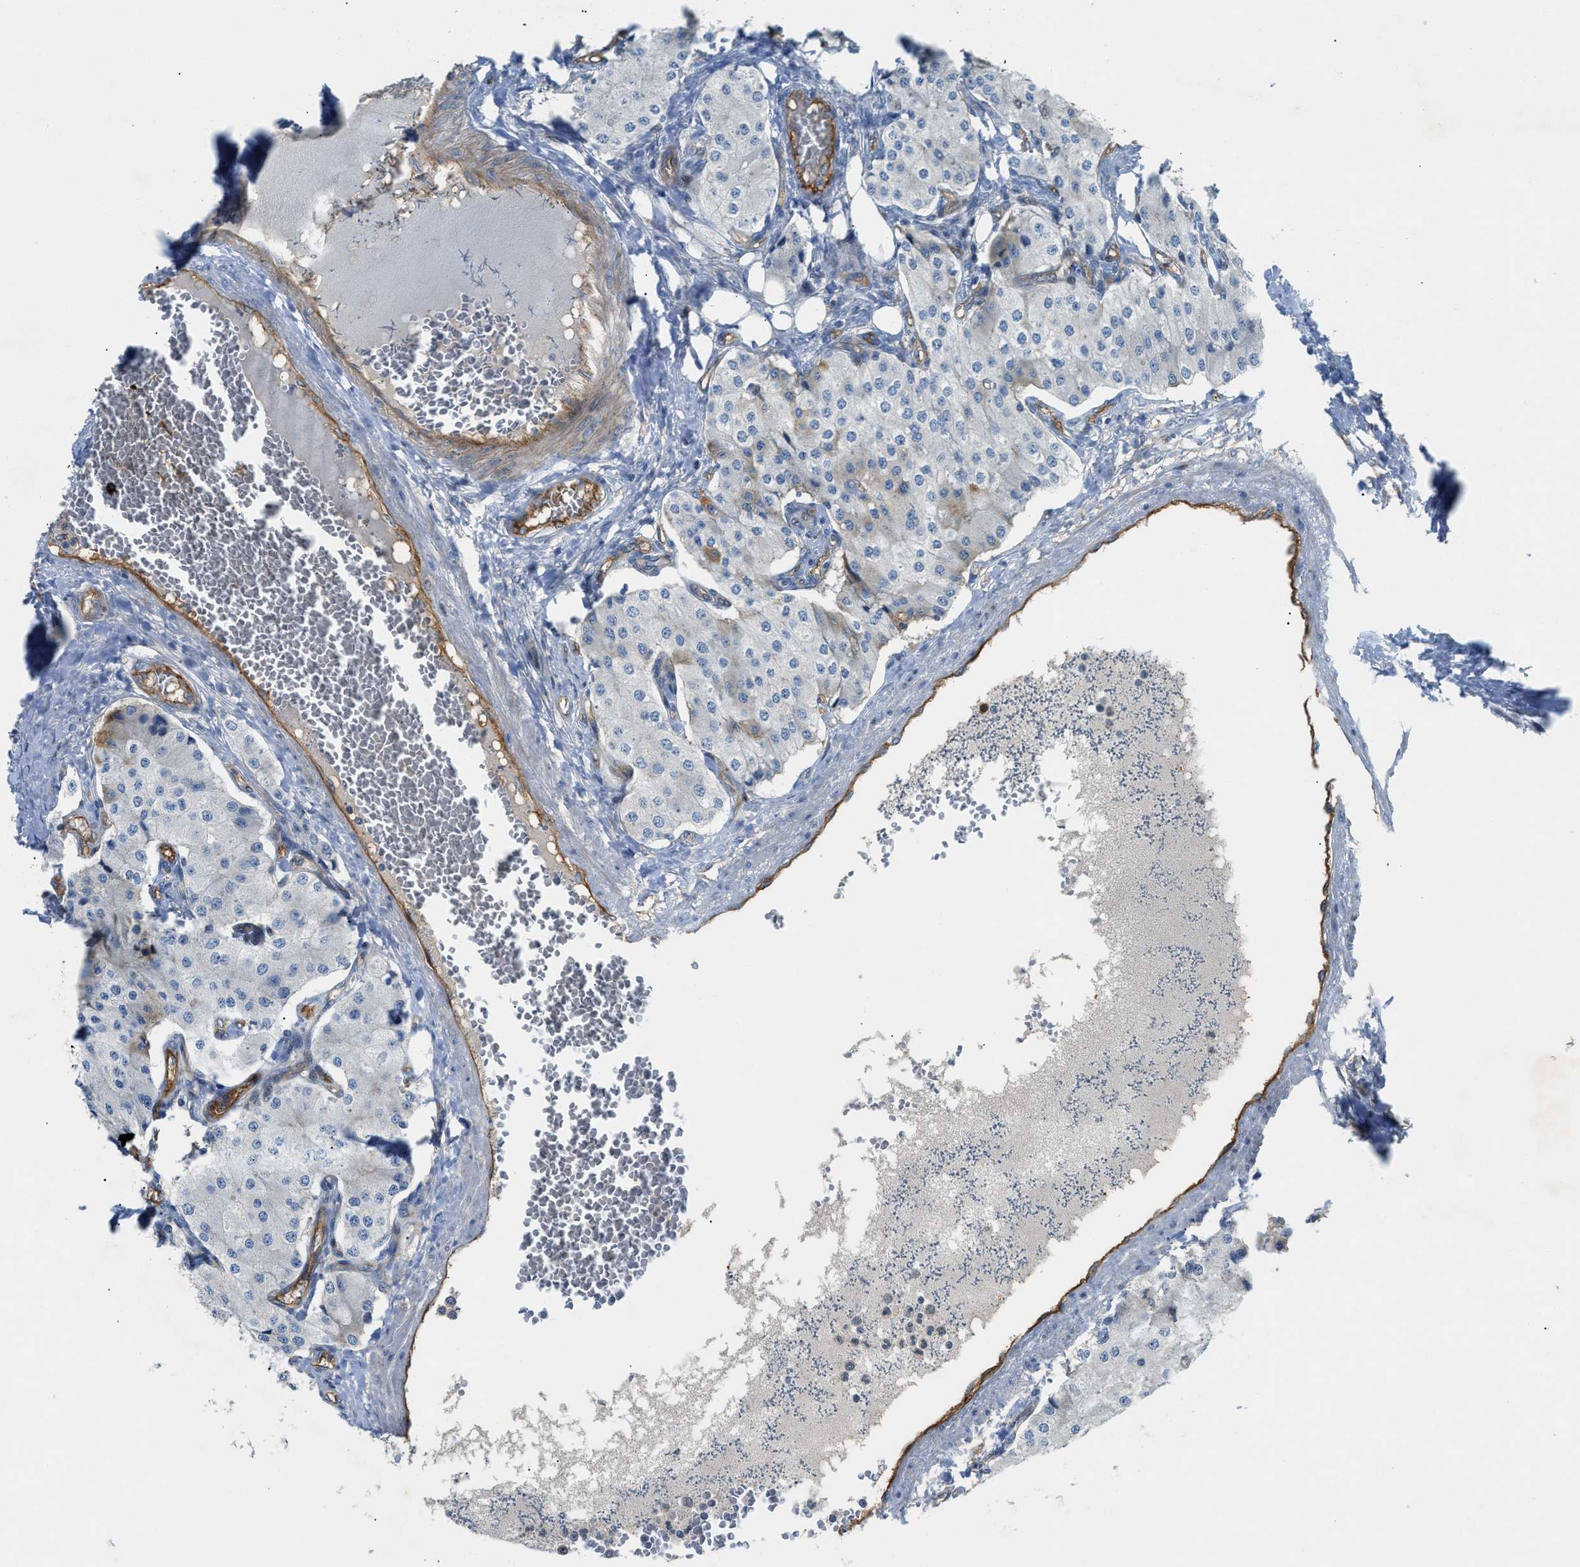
{"staining": {"intensity": "moderate", "quantity": "<25%", "location": "cytoplasmic/membranous"}, "tissue": "carcinoid", "cell_type": "Tumor cells", "image_type": "cancer", "snomed": [{"axis": "morphology", "description": "Carcinoid, malignant, NOS"}, {"axis": "topography", "description": "Colon"}], "caption": "Carcinoid (malignant) stained with IHC displays moderate cytoplasmic/membranous positivity in about <25% of tumor cells. (DAB (3,3'-diaminobenzidine) IHC, brown staining for protein, blue staining for nuclei).", "gene": "TRAK2", "patient": {"sex": "female", "age": 52}}